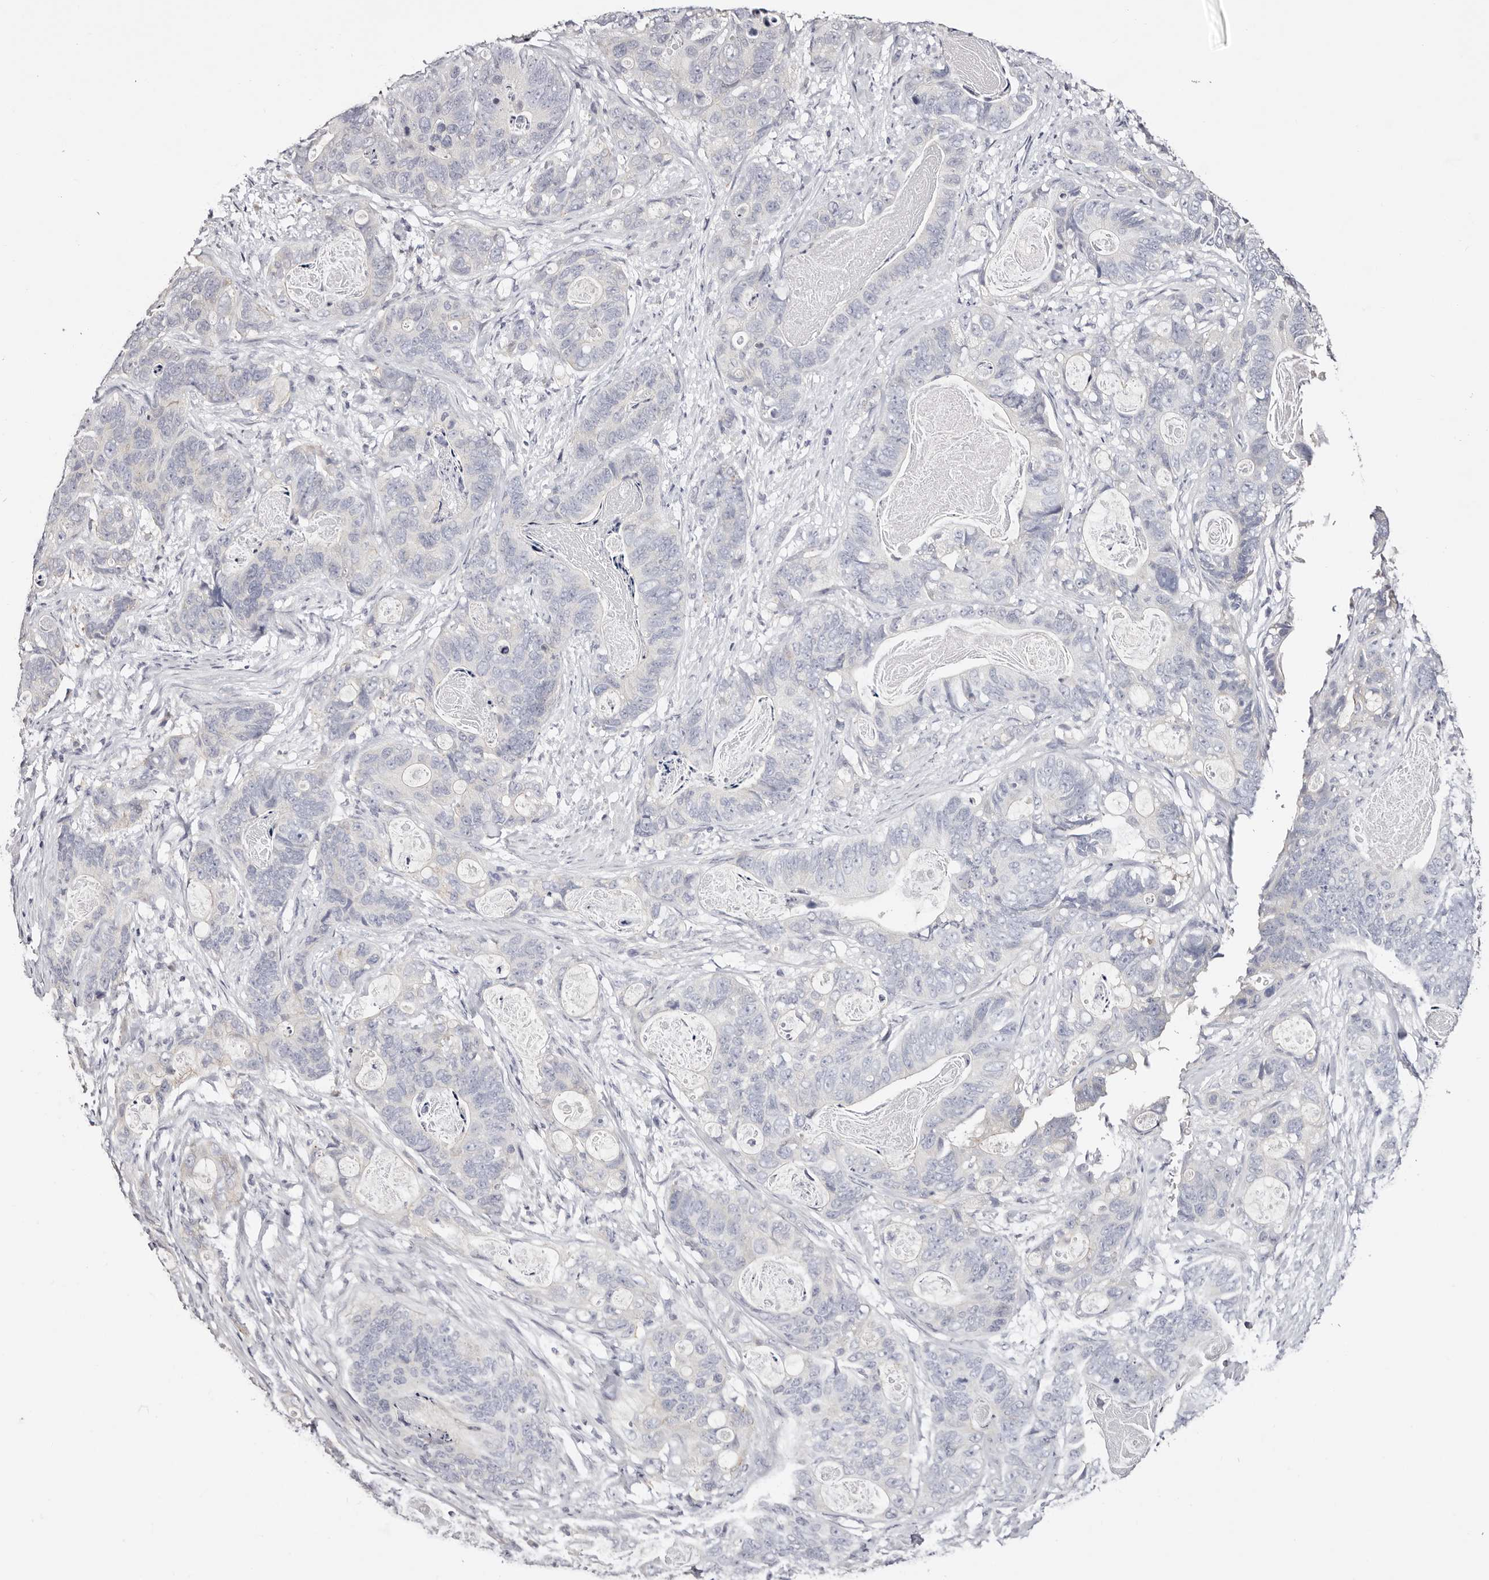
{"staining": {"intensity": "negative", "quantity": "none", "location": "none"}, "tissue": "stomach cancer", "cell_type": "Tumor cells", "image_type": "cancer", "snomed": [{"axis": "morphology", "description": "Normal tissue, NOS"}, {"axis": "morphology", "description": "Adenocarcinoma, NOS"}, {"axis": "topography", "description": "Stomach"}], "caption": "Immunohistochemical staining of stomach cancer reveals no significant positivity in tumor cells. The staining was performed using DAB (3,3'-diaminobenzidine) to visualize the protein expression in brown, while the nuclei were stained in blue with hematoxylin (Magnification: 20x).", "gene": "ROM1", "patient": {"sex": "female", "age": 89}}